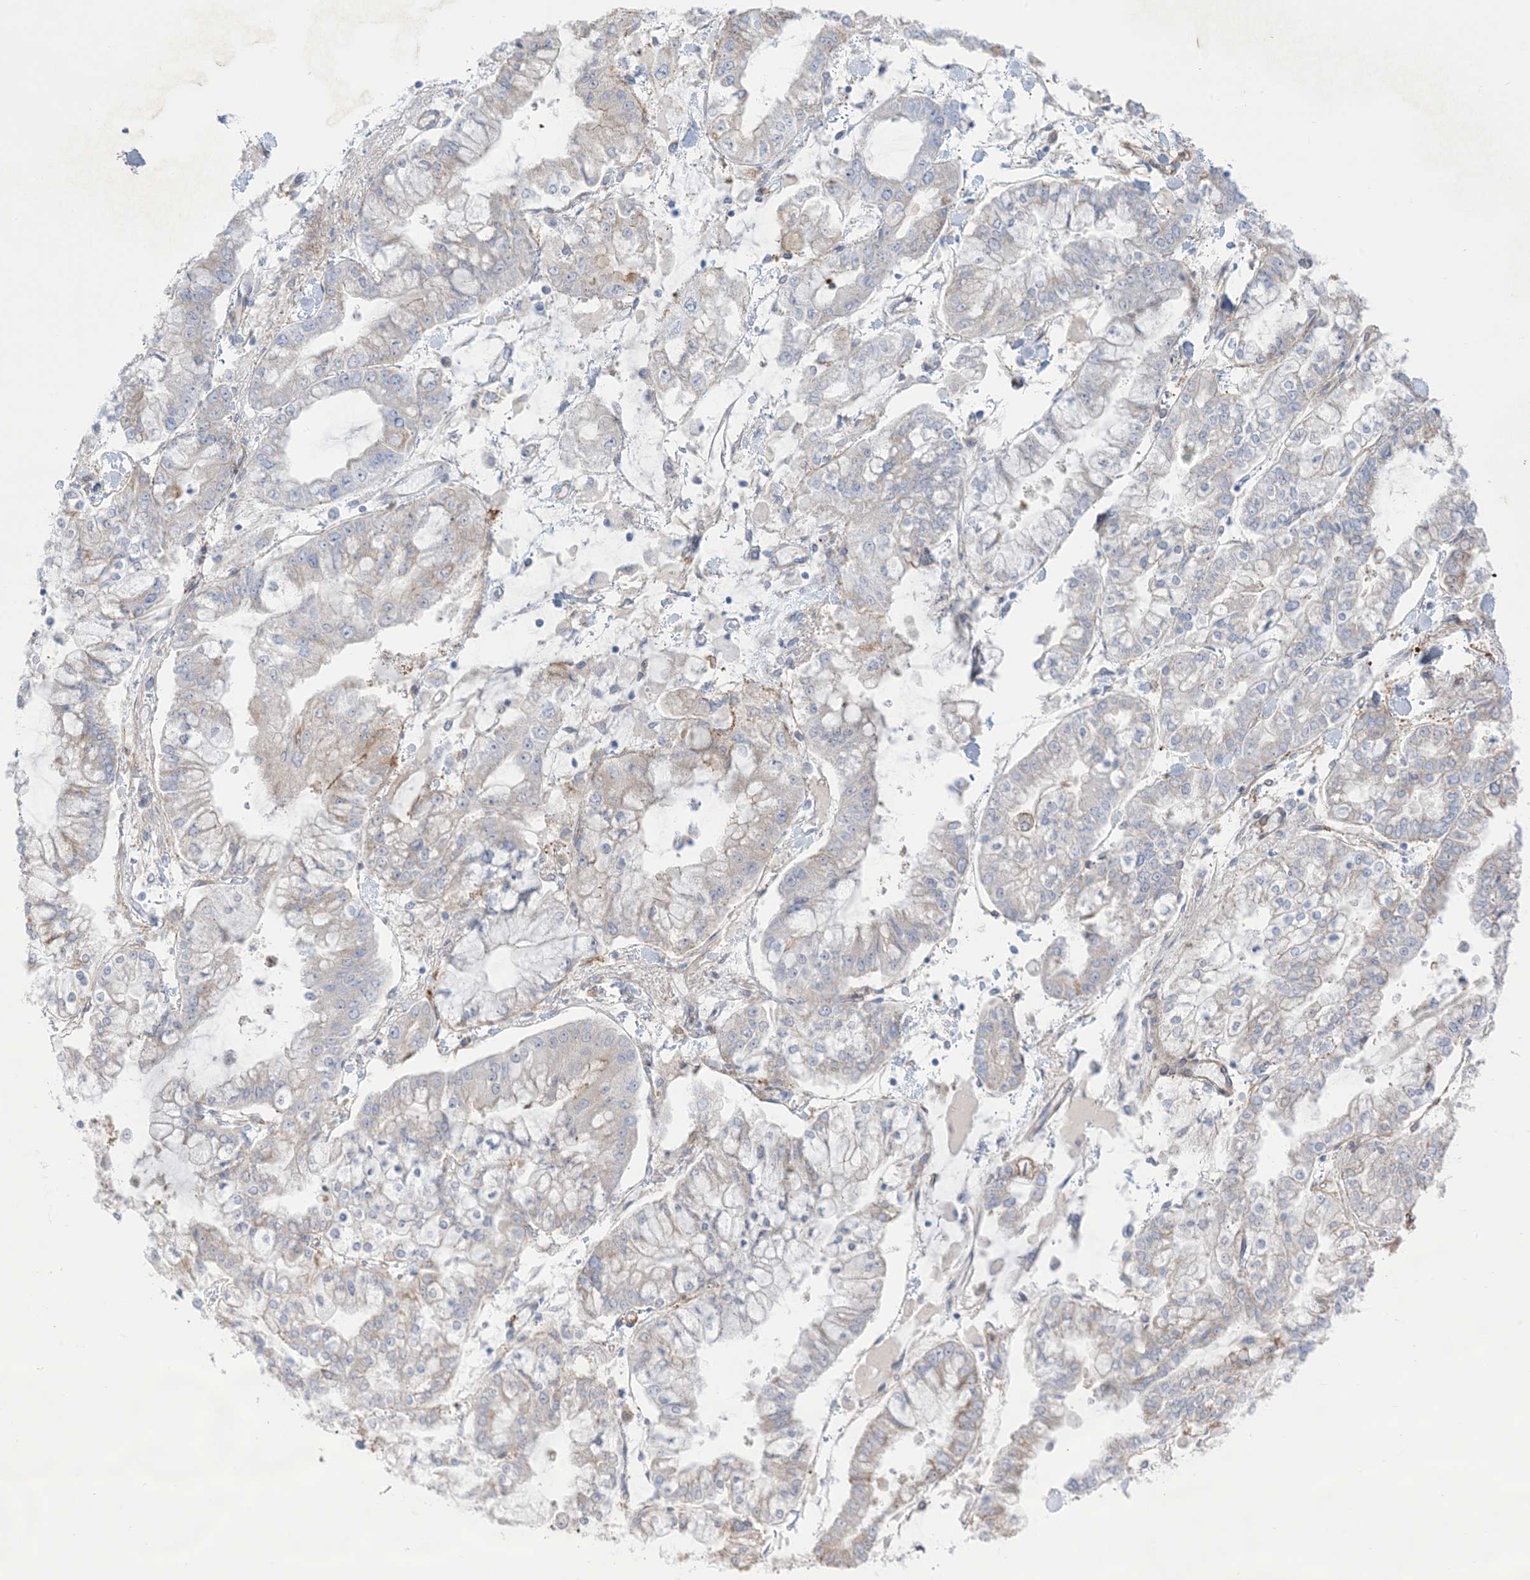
{"staining": {"intensity": "negative", "quantity": "none", "location": "none"}, "tissue": "stomach cancer", "cell_type": "Tumor cells", "image_type": "cancer", "snomed": [{"axis": "morphology", "description": "Normal tissue, NOS"}, {"axis": "morphology", "description": "Adenocarcinoma, NOS"}, {"axis": "topography", "description": "Stomach, upper"}, {"axis": "topography", "description": "Stomach"}], "caption": "High power microscopy histopathology image of an immunohistochemistry (IHC) image of stomach cancer (adenocarcinoma), revealing no significant staining in tumor cells.", "gene": "ICMT", "patient": {"sex": "male", "age": 76}}